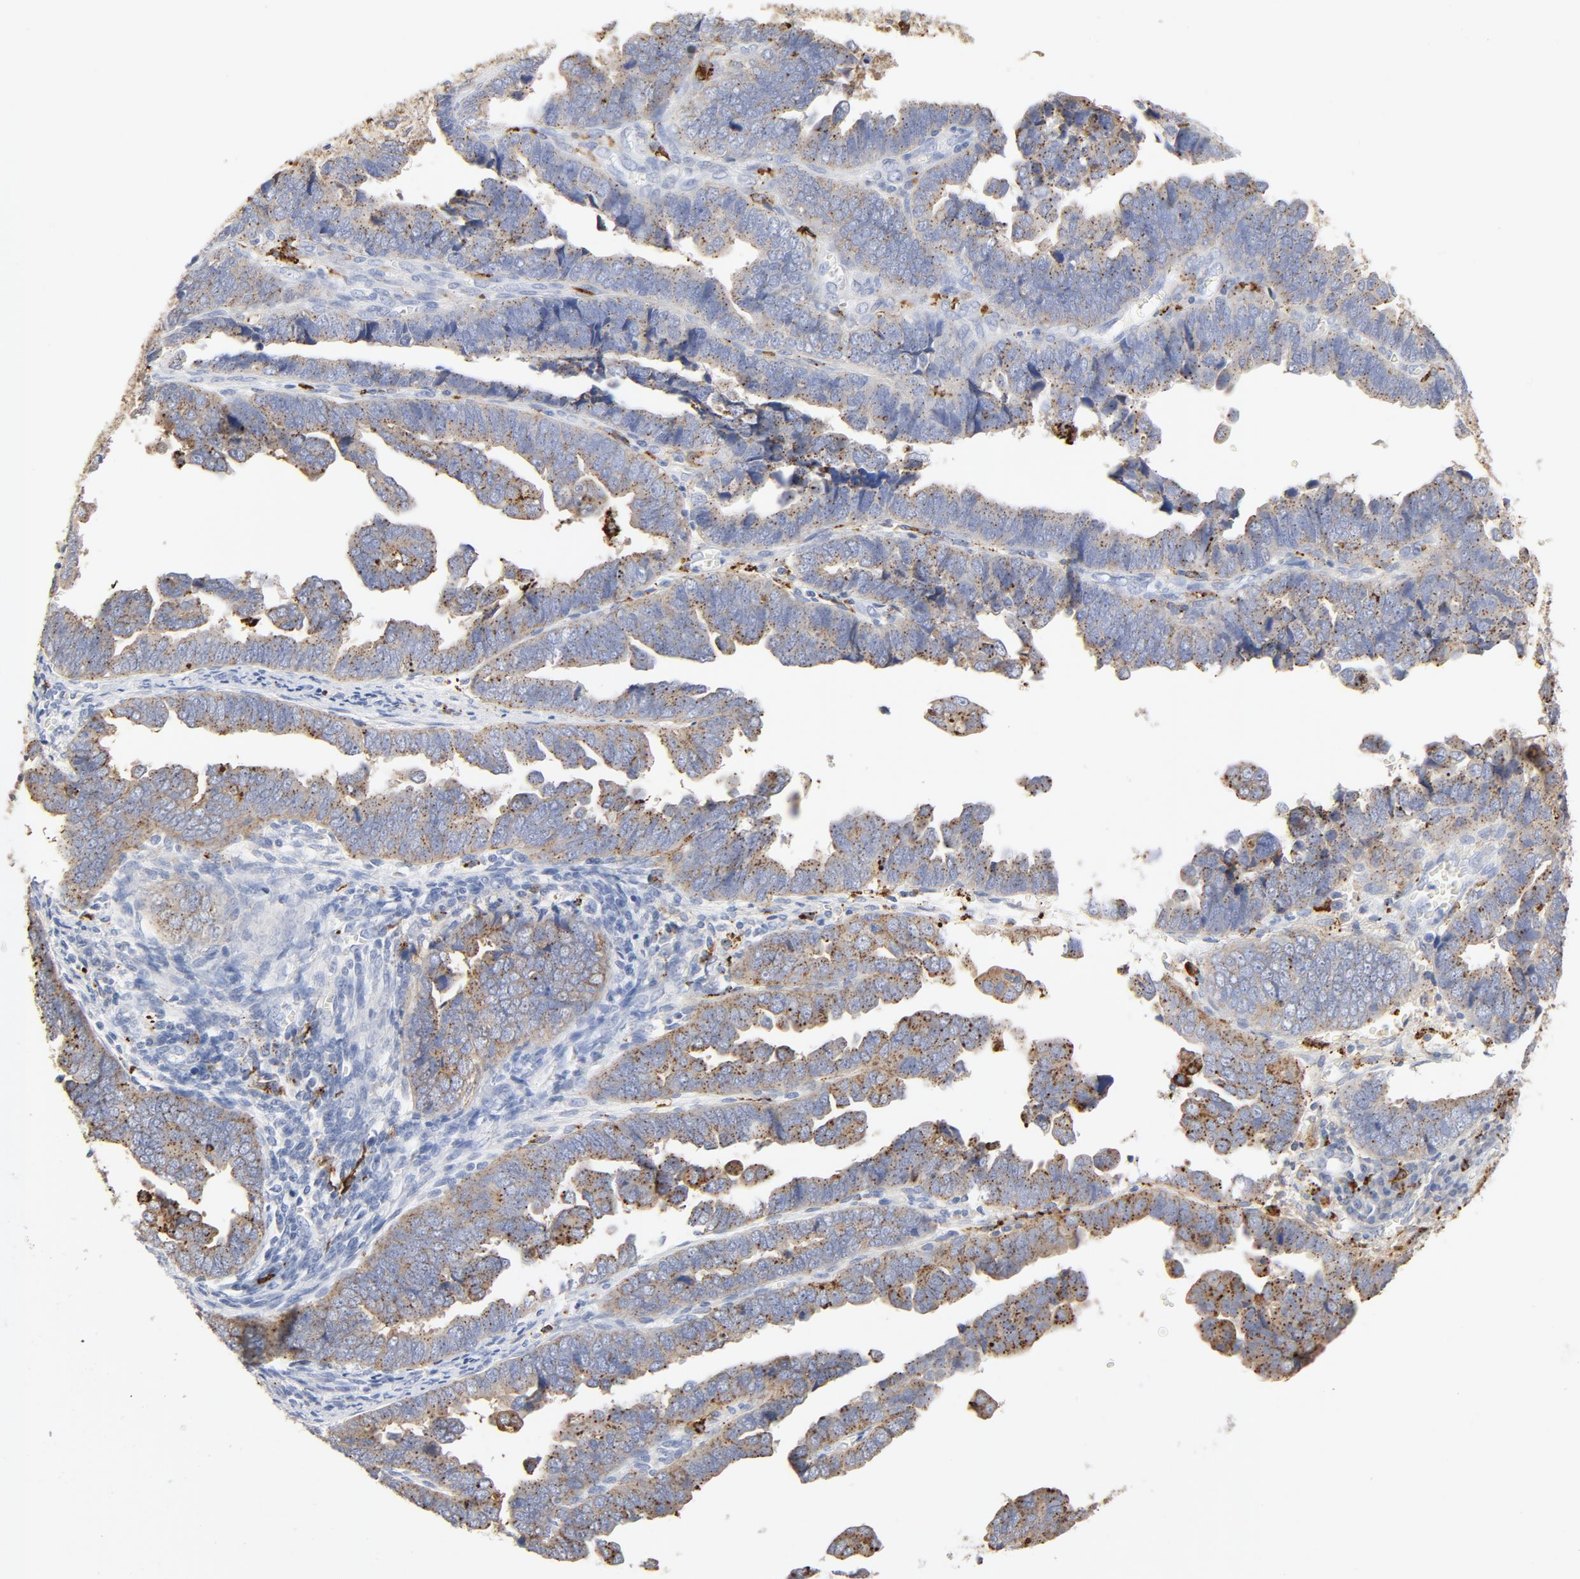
{"staining": {"intensity": "moderate", "quantity": "25%-75%", "location": "cytoplasmic/membranous"}, "tissue": "endometrial cancer", "cell_type": "Tumor cells", "image_type": "cancer", "snomed": [{"axis": "morphology", "description": "Adenocarcinoma, NOS"}, {"axis": "topography", "description": "Endometrium"}], "caption": "Endometrial cancer (adenocarcinoma) was stained to show a protein in brown. There is medium levels of moderate cytoplasmic/membranous expression in about 25%-75% of tumor cells. The protein of interest is stained brown, and the nuclei are stained in blue (DAB (3,3'-diaminobenzidine) IHC with brightfield microscopy, high magnification).", "gene": "MAGEB17", "patient": {"sex": "female", "age": 75}}